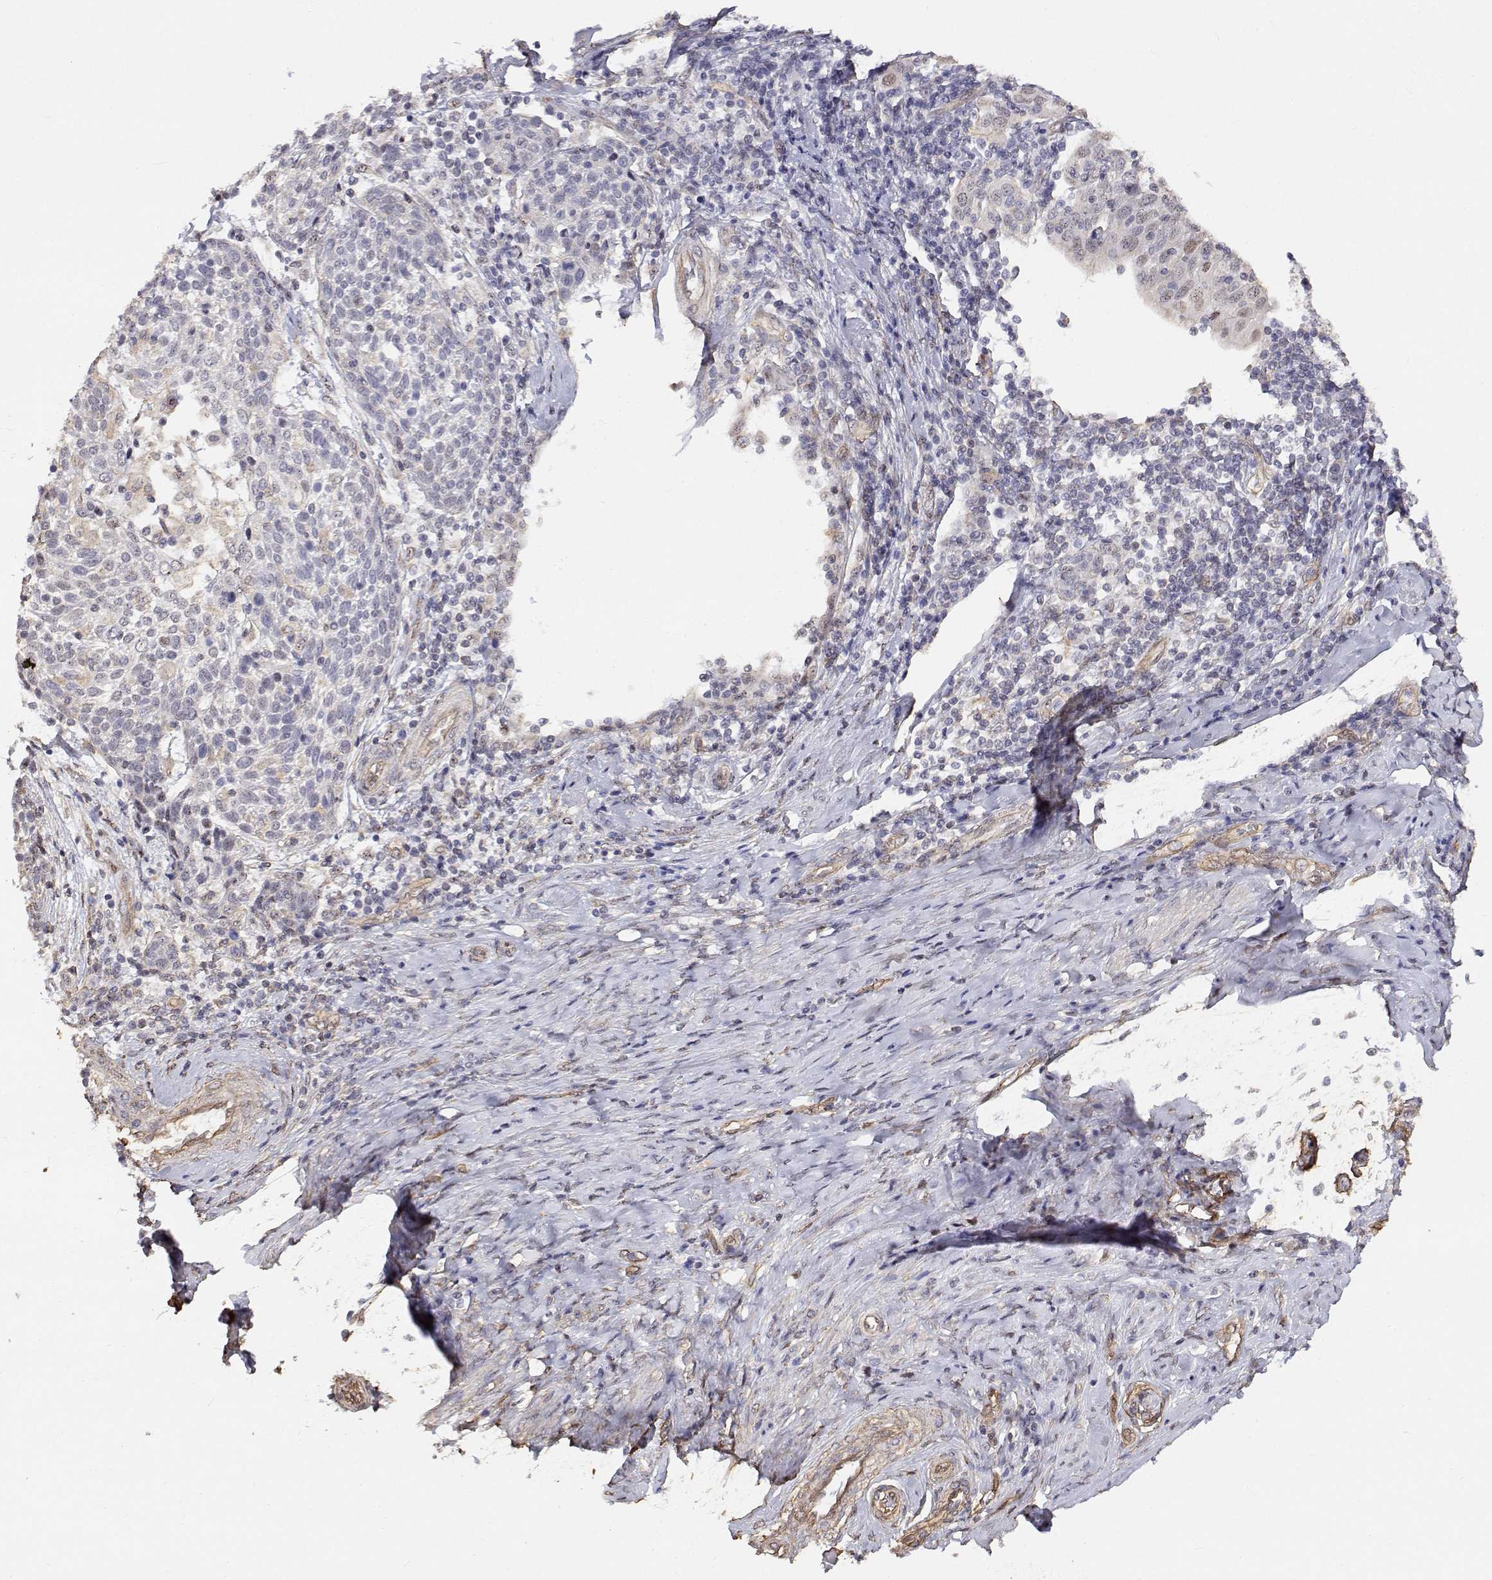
{"staining": {"intensity": "negative", "quantity": "none", "location": "none"}, "tissue": "cervical cancer", "cell_type": "Tumor cells", "image_type": "cancer", "snomed": [{"axis": "morphology", "description": "Squamous cell carcinoma, NOS"}, {"axis": "topography", "description": "Cervix"}], "caption": "This photomicrograph is of cervical cancer stained with immunohistochemistry to label a protein in brown with the nuclei are counter-stained blue. There is no staining in tumor cells.", "gene": "GSDMA", "patient": {"sex": "female", "age": 61}}